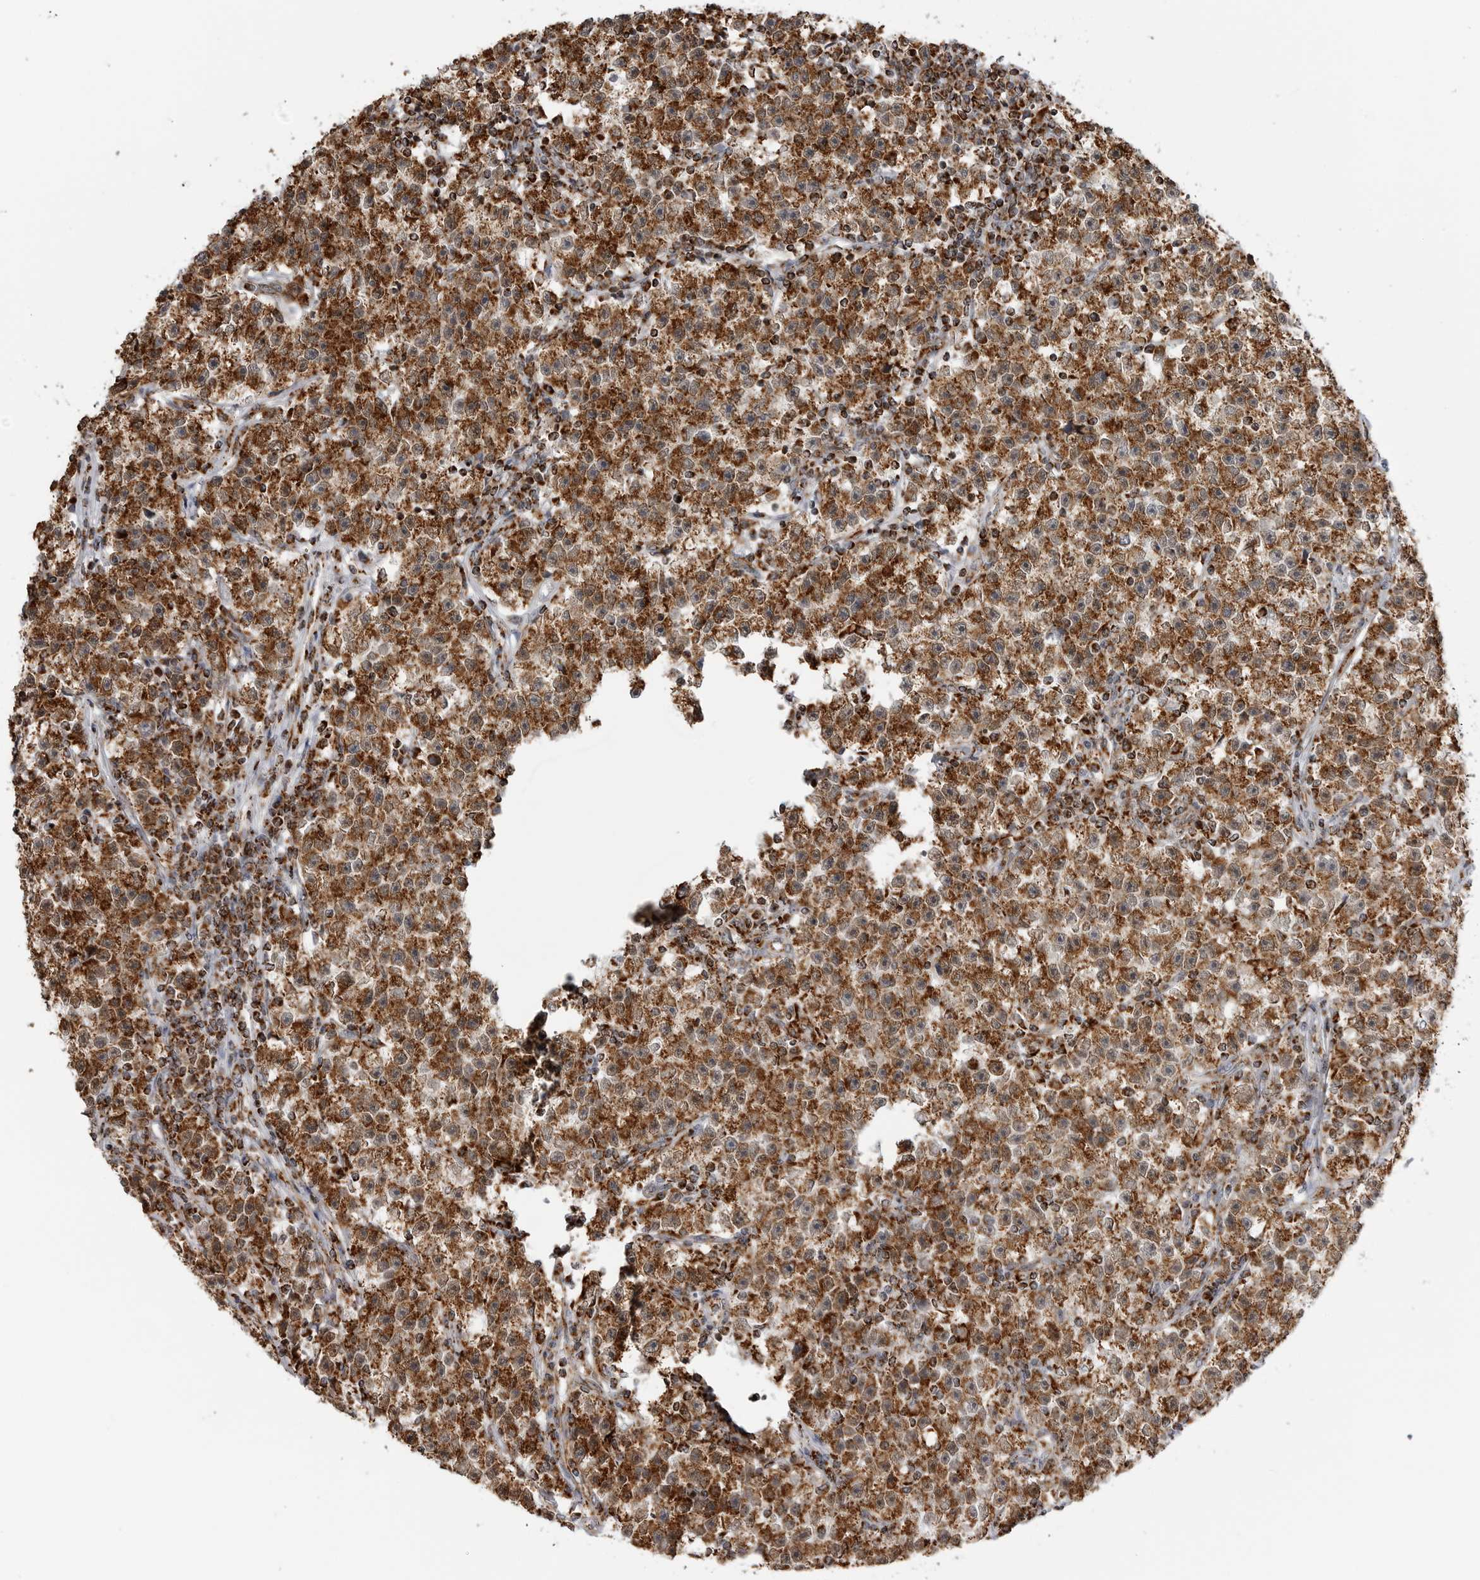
{"staining": {"intensity": "strong", "quantity": ">75%", "location": "cytoplasmic/membranous"}, "tissue": "testis cancer", "cell_type": "Tumor cells", "image_type": "cancer", "snomed": [{"axis": "morphology", "description": "Seminoma, NOS"}, {"axis": "topography", "description": "Testis"}], "caption": "An image of testis cancer stained for a protein demonstrates strong cytoplasmic/membranous brown staining in tumor cells.", "gene": "COX5A", "patient": {"sex": "male", "age": 22}}